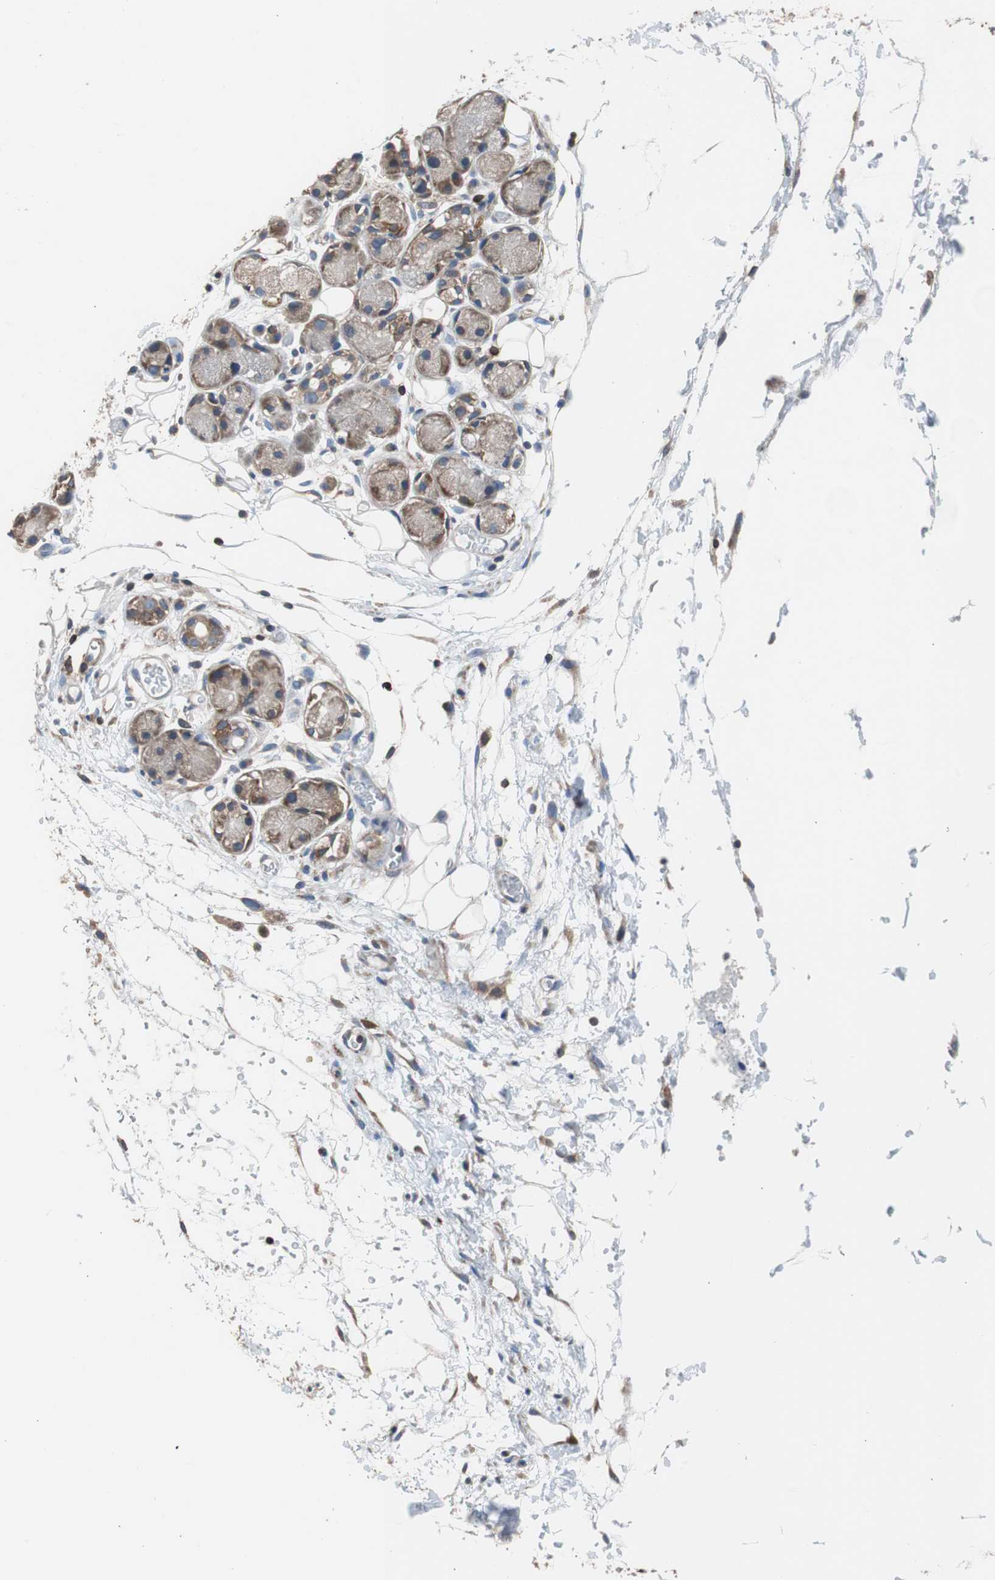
{"staining": {"intensity": "negative", "quantity": "none", "location": "none"}, "tissue": "adipose tissue", "cell_type": "Adipocytes", "image_type": "normal", "snomed": [{"axis": "morphology", "description": "Normal tissue, NOS"}, {"axis": "morphology", "description": "Inflammation, NOS"}, {"axis": "topography", "description": "Vascular tissue"}, {"axis": "topography", "description": "Salivary gland"}], "caption": "IHC image of benign human adipose tissue stained for a protein (brown), which exhibits no positivity in adipocytes.", "gene": "PBXIP1", "patient": {"sex": "female", "age": 75}}